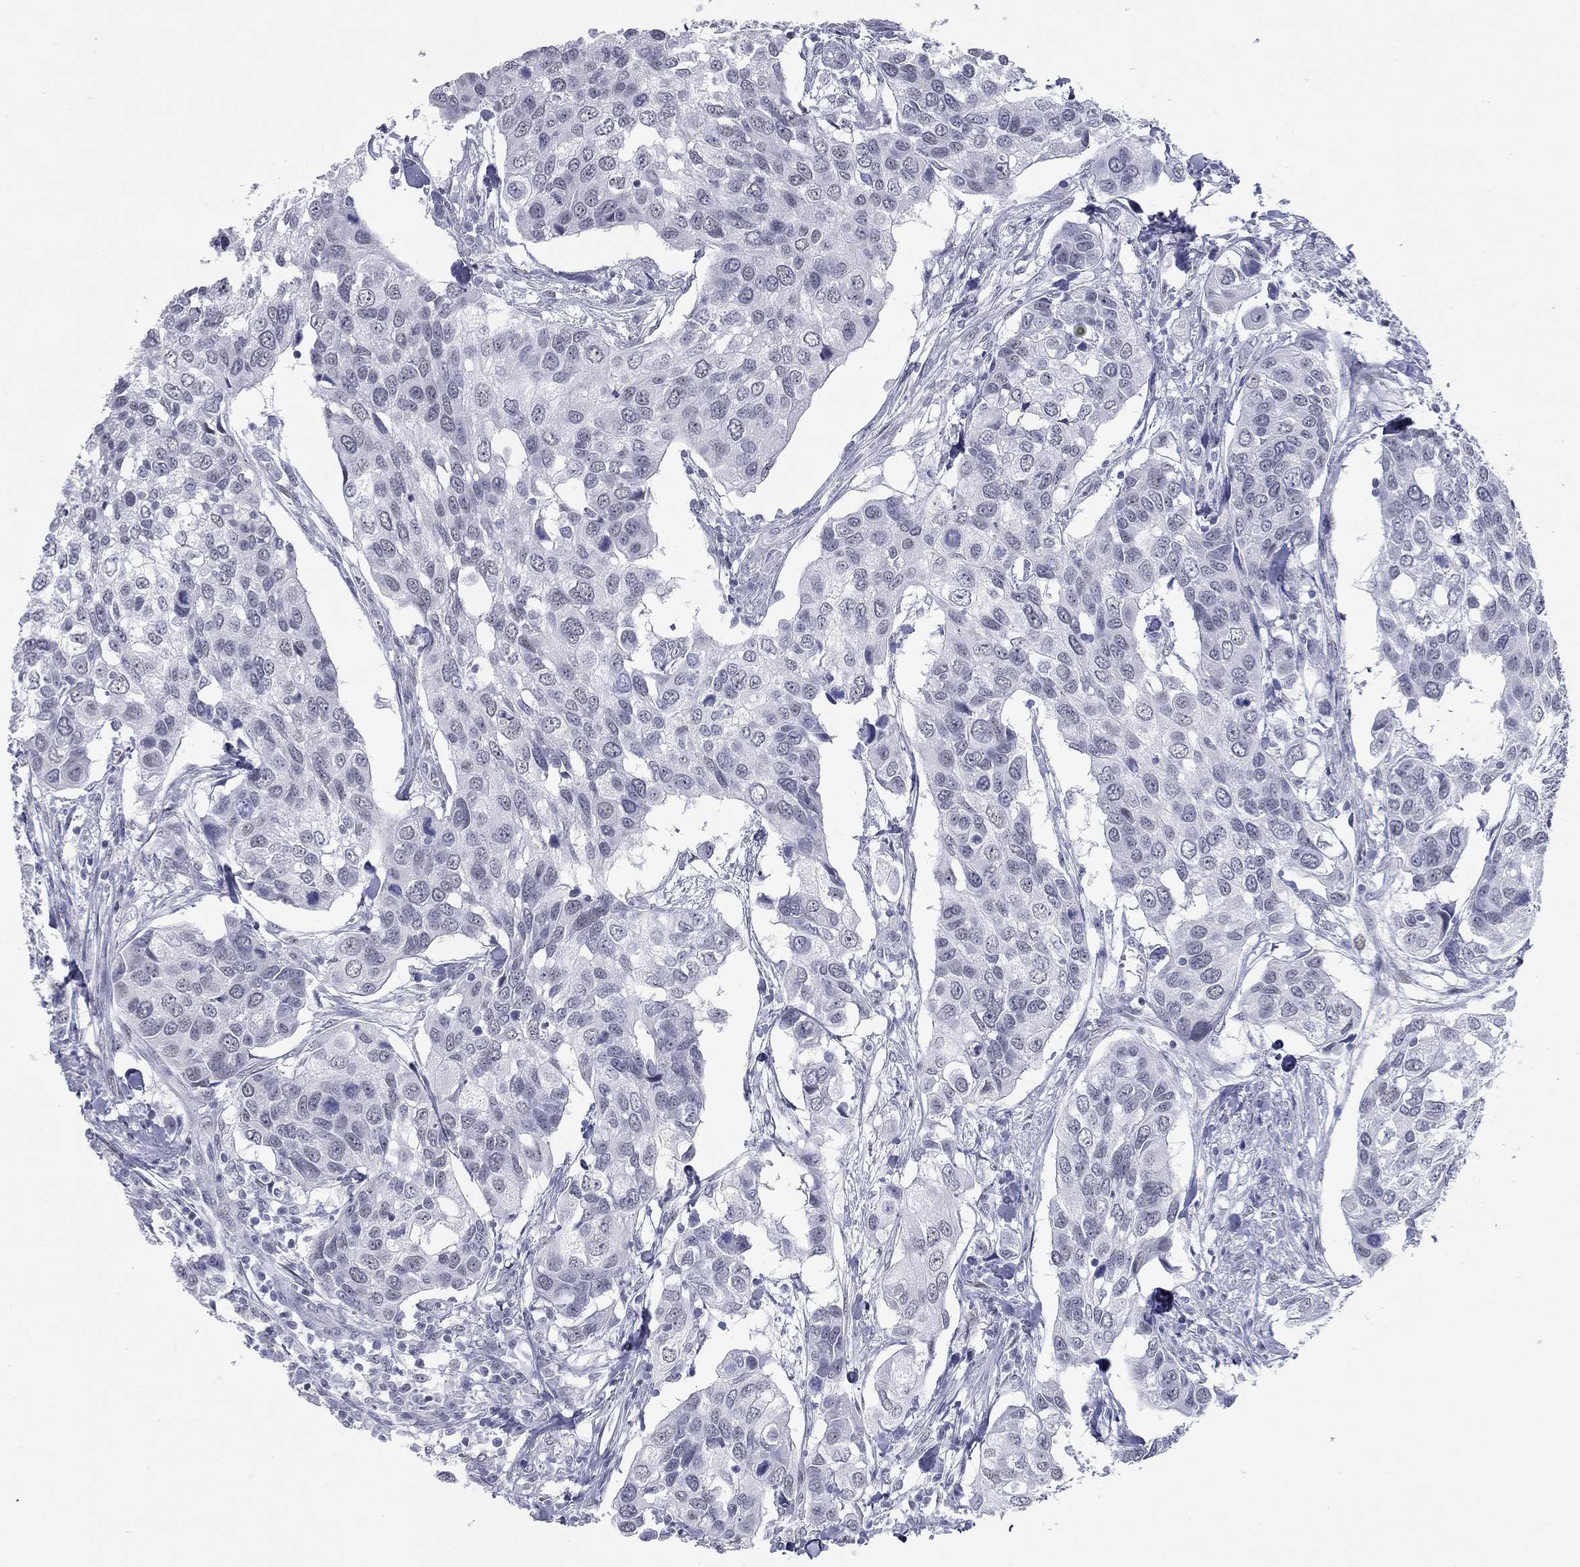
{"staining": {"intensity": "negative", "quantity": "none", "location": "none"}, "tissue": "urothelial cancer", "cell_type": "Tumor cells", "image_type": "cancer", "snomed": [{"axis": "morphology", "description": "Urothelial carcinoma, High grade"}, {"axis": "topography", "description": "Urinary bladder"}], "caption": "Human urothelial cancer stained for a protein using immunohistochemistry shows no expression in tumor cells.", "gene": "ASF1B", "patient": {"sex": "male", "age": 60}}